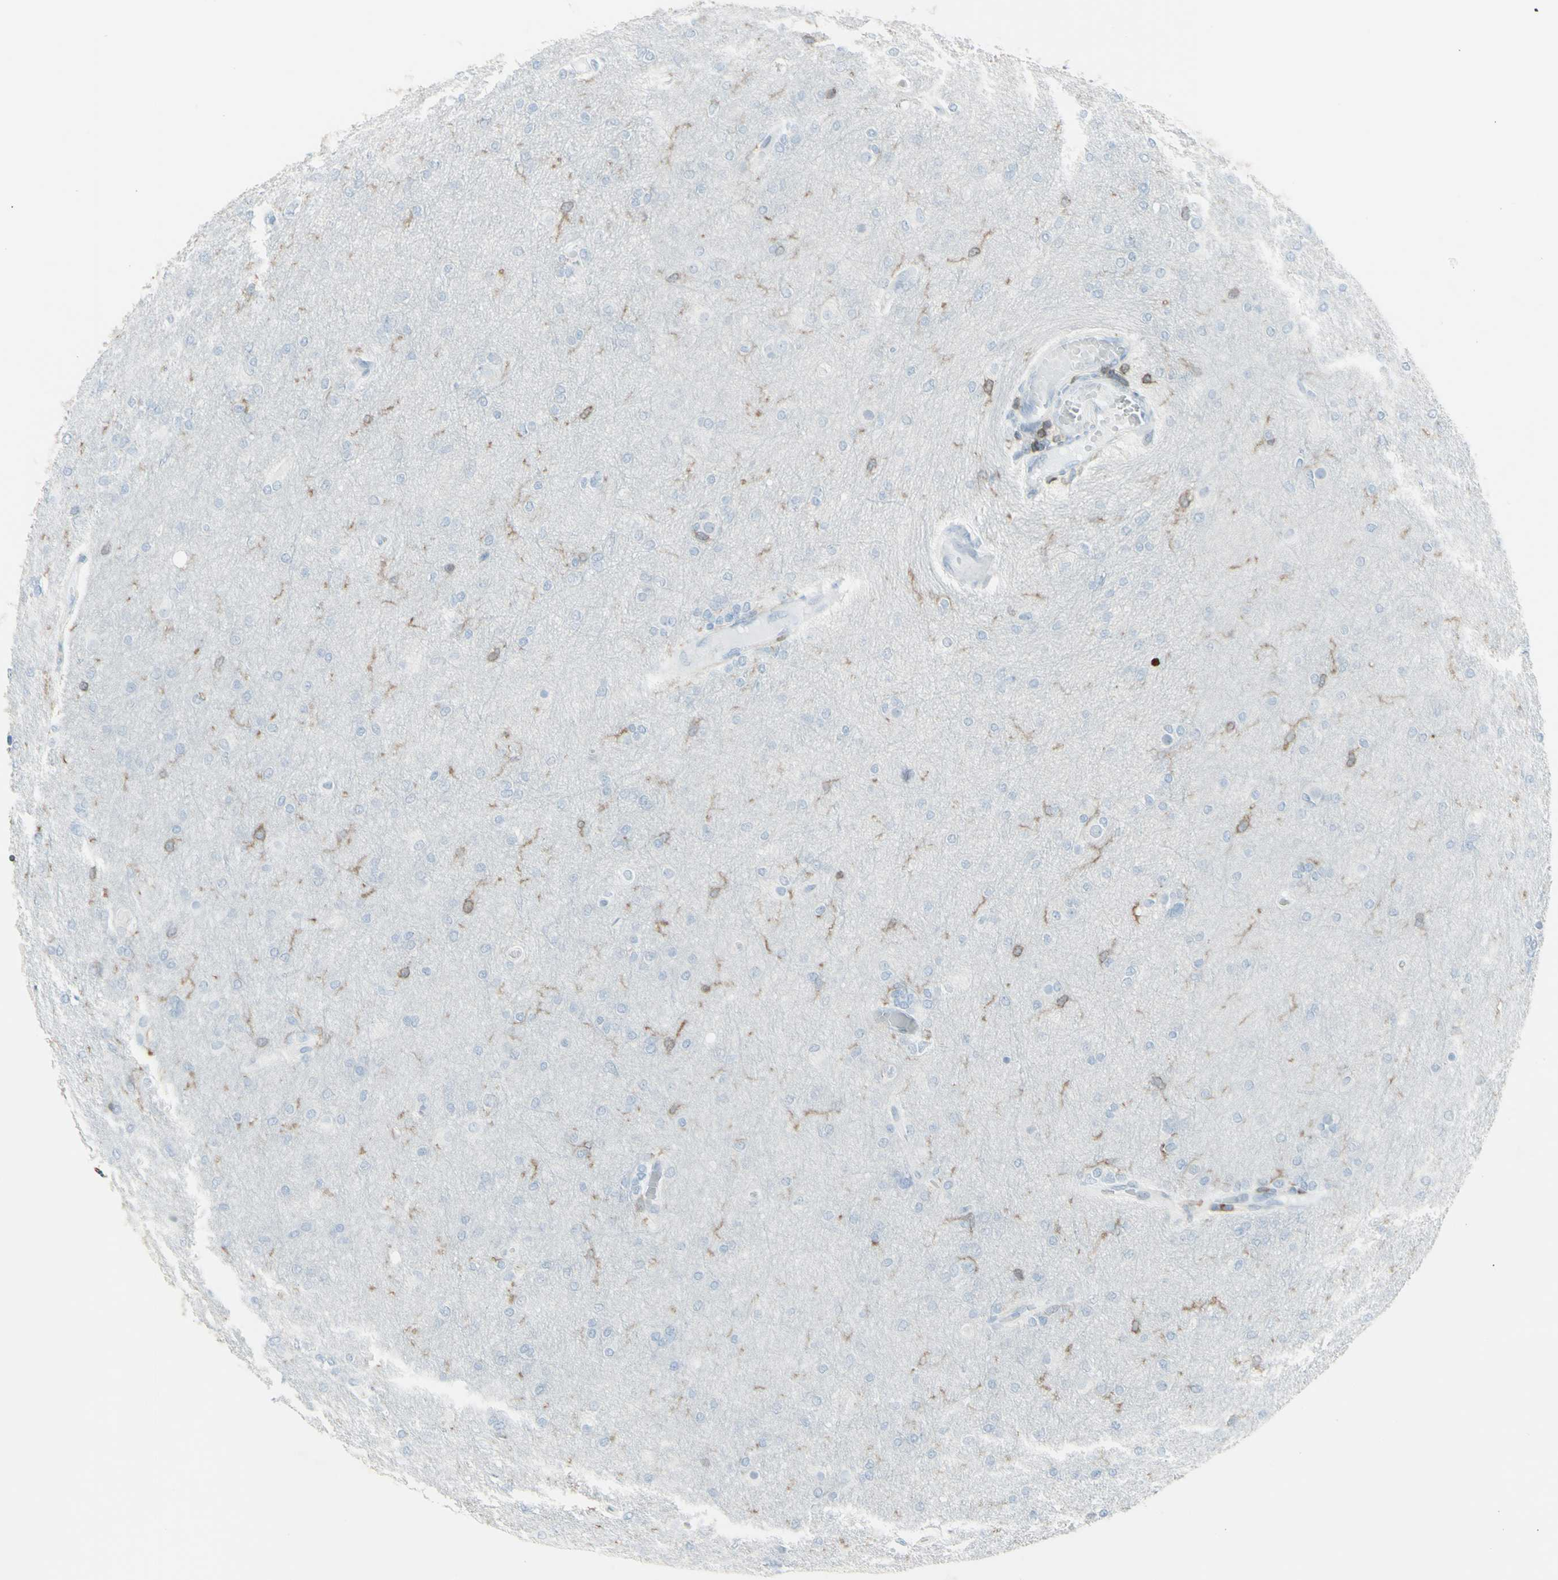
{"staining": {"intensity": "weak", "quantity": "<25%", "location": "cytoplasmic/membranous"}, "tissue": "glioma", "cell_type": "Tumor cells", "image_type": "cancer", "snomed": [{"axis": "morphology", "description": "Glioma, malignant, High grade"}, {"axis": "topography", "description": "Cerebral cortex"}], "caption": "There is no significant positivity in tumor cells of glioma.", "gene": "NRG1", "patient": {"sex": "female", "age": 36}}